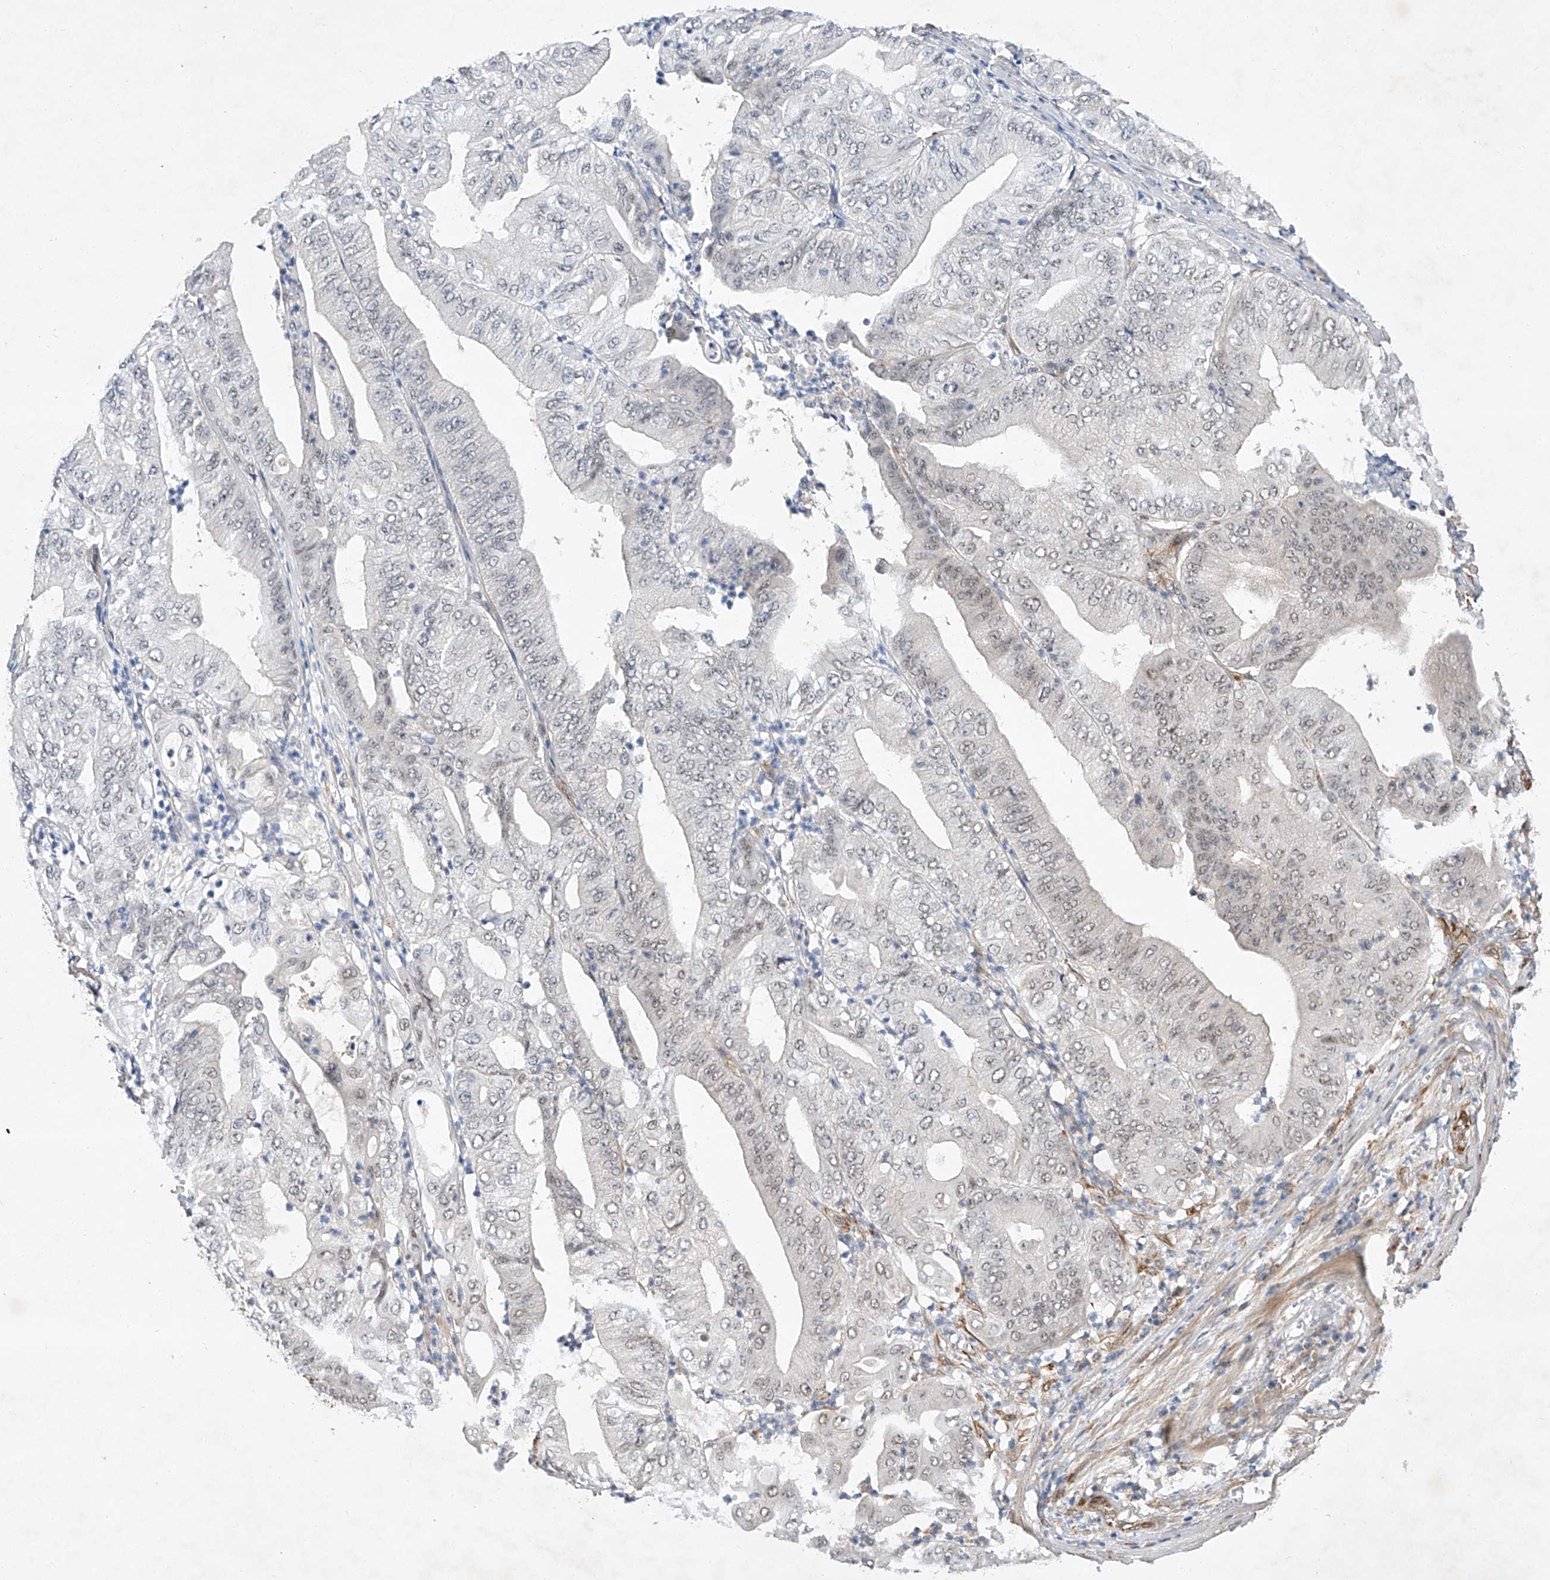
{"staining": {"intensity": "weak", "quantity": "<25%", "location": "nuclear"}, "tissue": "pancreatic cancer", "cell_type": "Tumor cells", "image_type": "cancer", "snomed": [{"axis": "morphology", "description": "Adenocarcinoma, NOS"}, {"axis": "topography", "description": "Pancreas"}], "caption": "Human pancreatic cancer stained for a protein using IHC reveals no positivity in tumor cells.", "gene": "AMD1", "patient": {"sex": "female", "age": 77}}